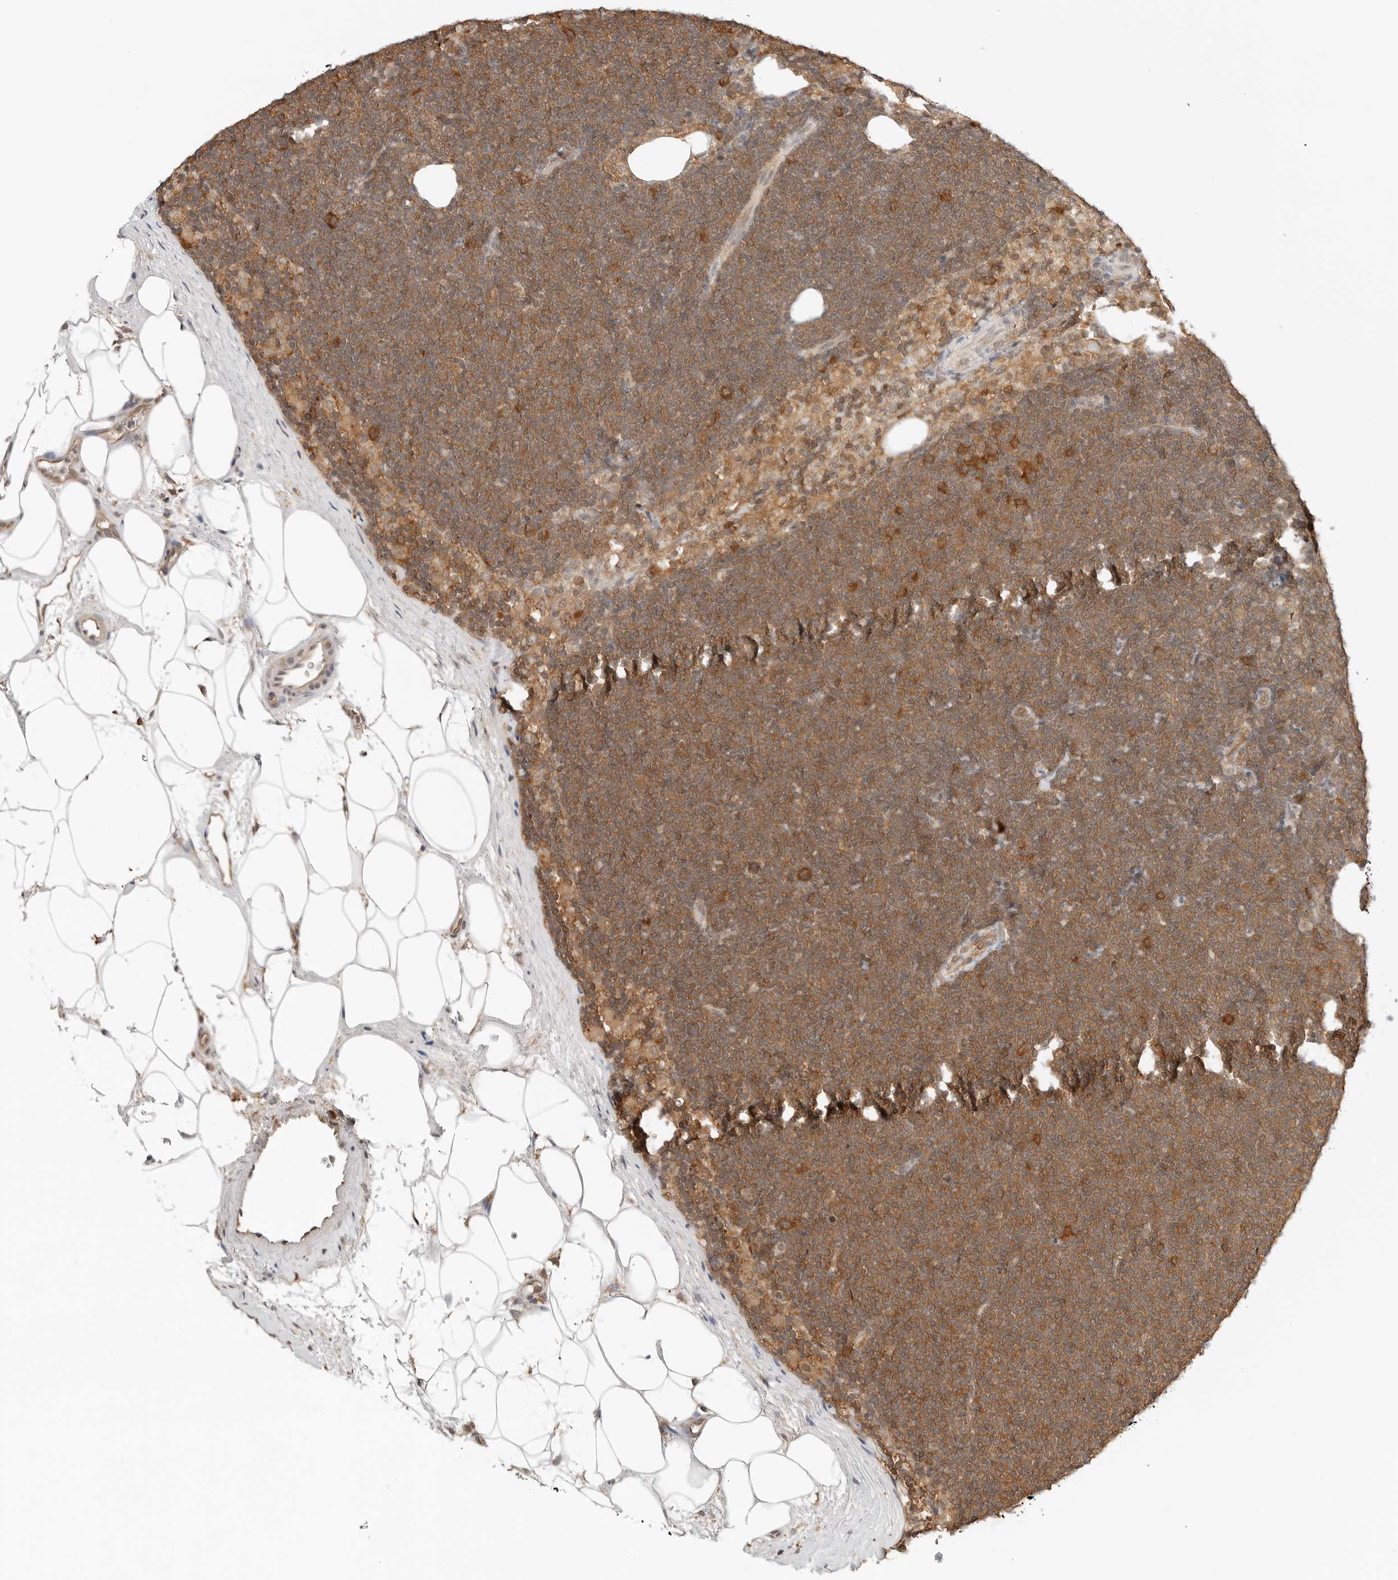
{"staining": {"intensity": "moderate", "quantity": ">75%", "location": "cytoplasmic/membranous"}, "tissue": "lymphoma", "cell_type": "Tumor cells", "image_type": "cancer", "snomed": [{"axis": "morphology", "description": "Malignant lymphoma, non-Hodgkin's type, Low grade"}, {"axis": "topography", "description": "Lymph node"}], "caption": "High-power microscopy captured an immunohistochemistry (IHC) photomicrograph of lymphoma, revealing moderate cytoplasmic/membranous positivity in about >75% of tumor cells. The protein is shown in brown color, while the nuclei are stained blue.", "gene": "NUDC", "patient": {"sex": "female", "age": 53}}